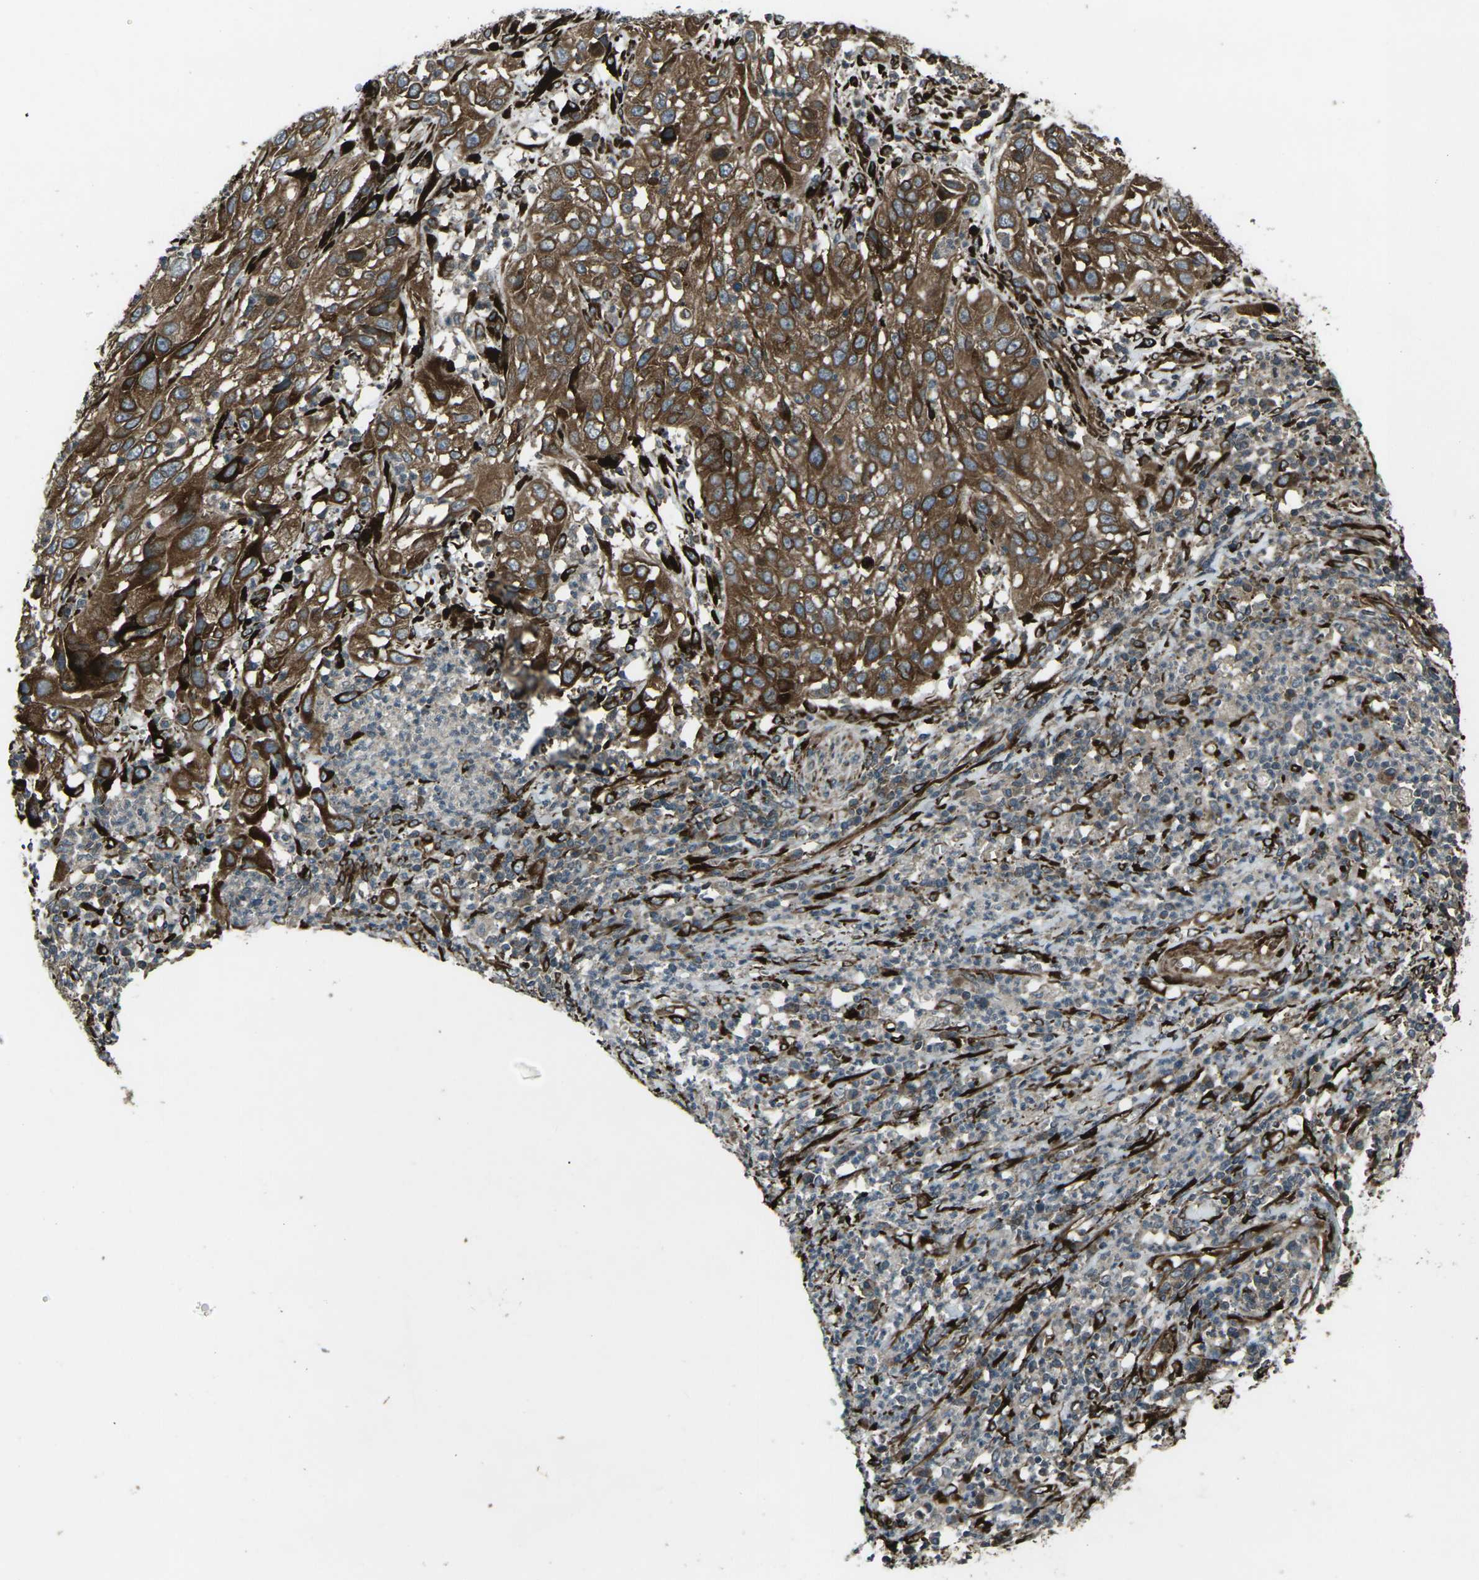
{"staining": {"intensity": "strong", "quantity": ">75%", "location": "cytoplasmic/membranous"}, "tissue": "cervical cancer", "cell_type": "Tumor cells", "image_type": "cancer", "snomed": [{"axis": "morphology", "description": "Squamous cell carcinoma, NOS"}, {"axis": "topography", "description": "Cervix"}], "caption": "The micrograph reveals a brown stain indicating the presence of a protein in the cytoplasmic/membranous of tumor cells in squamous cell carcinoma (cervical).", "gene": "LSMEM1", "patient": {"sex": "female", "age": 32}}